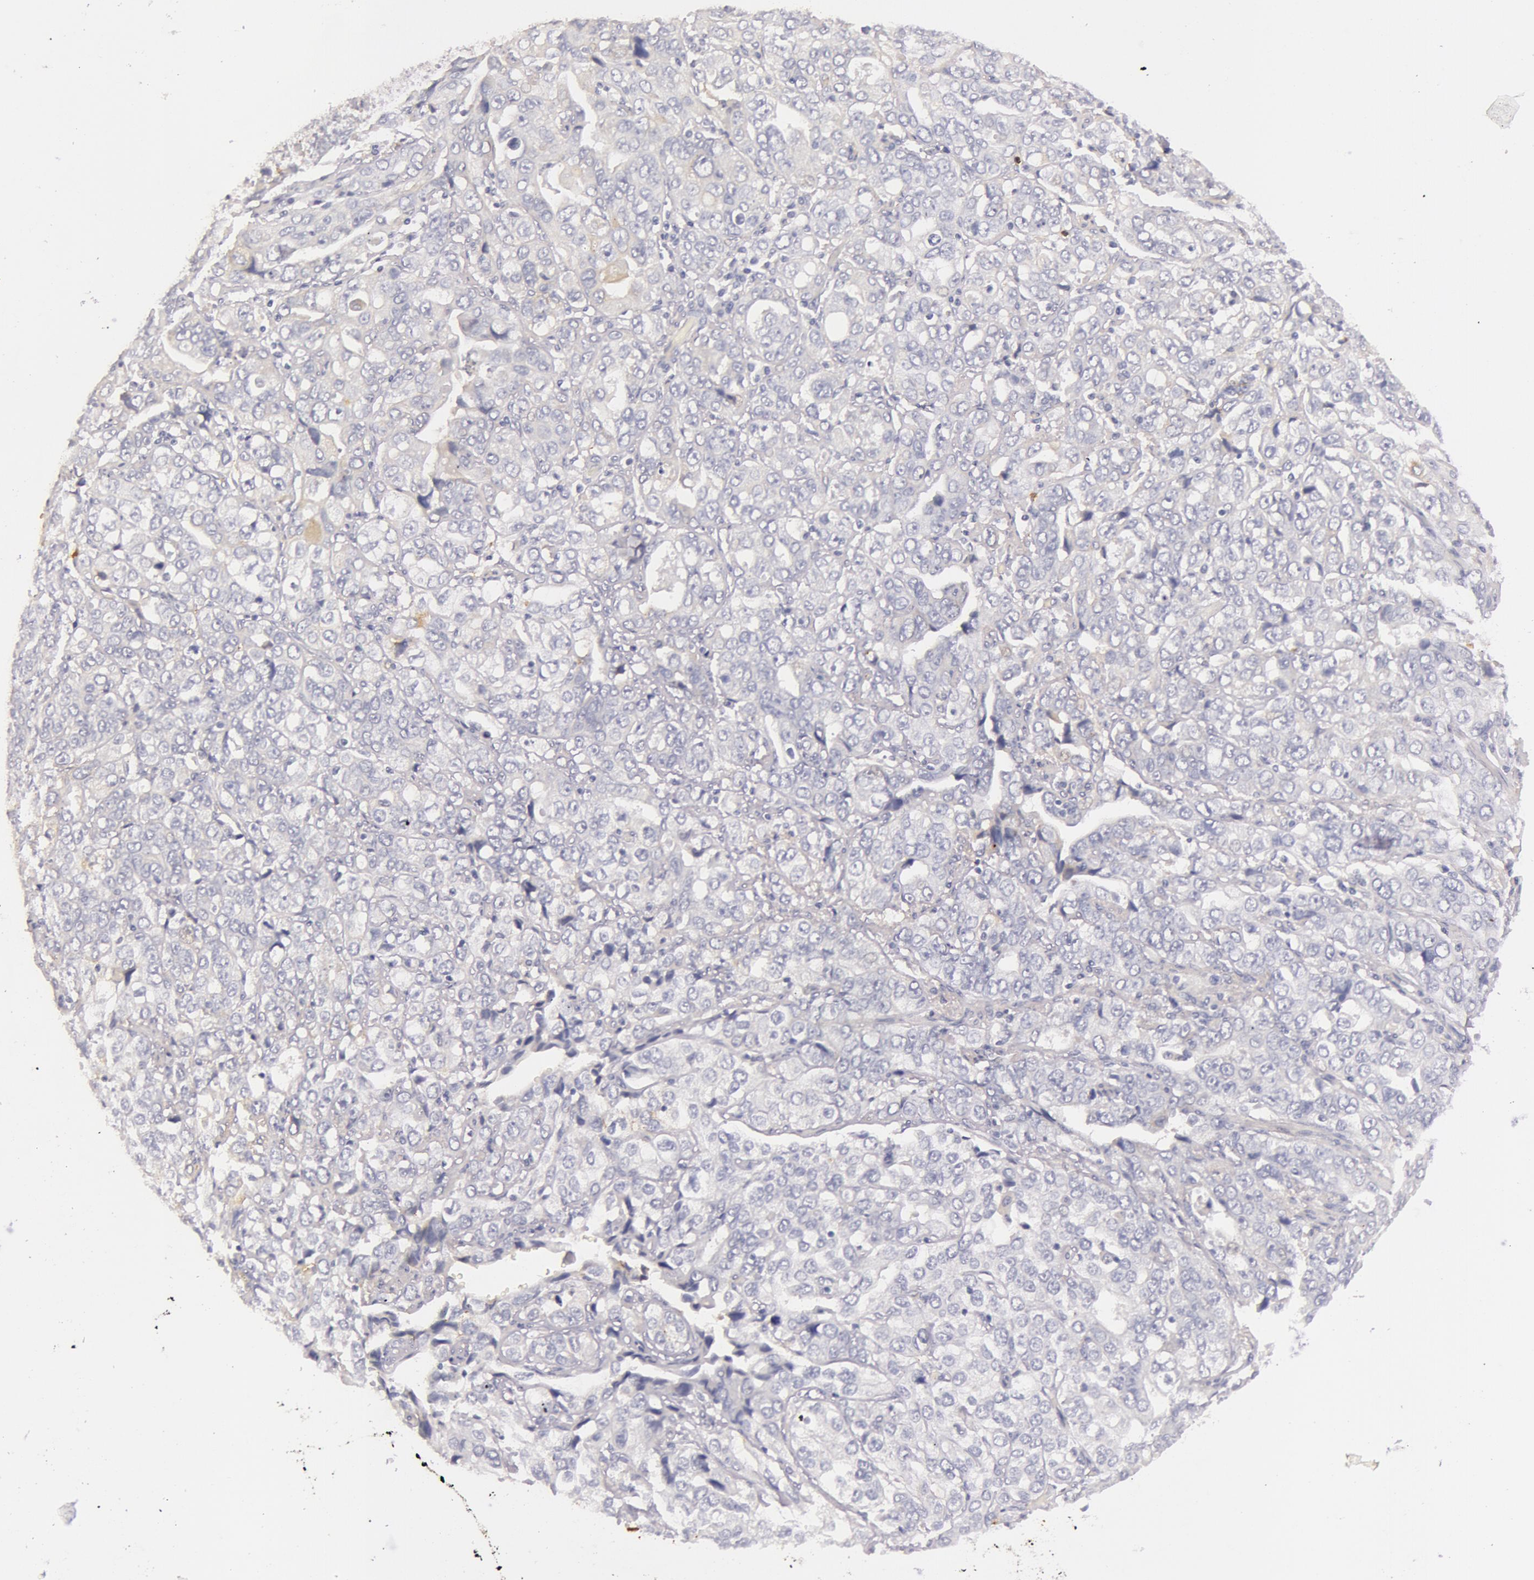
{"staining": {"intensity": "negative", "quantity": "none", "location": "none"}, "tissue": "stomach cancer", "cell_type": "Tumor cells", "image_type": "cancer", "snomed": [{"axis": "morphology", "description": "Adenocarcinoma, NOS"}, {"axis": "topography", "description": "Stomach, upper"}], "caption": "Tumor cells show no significant staining in adenocarcinoma (stomach).", "gene": "C4BPA", "patient": {"sex": "male", "age": 76}}